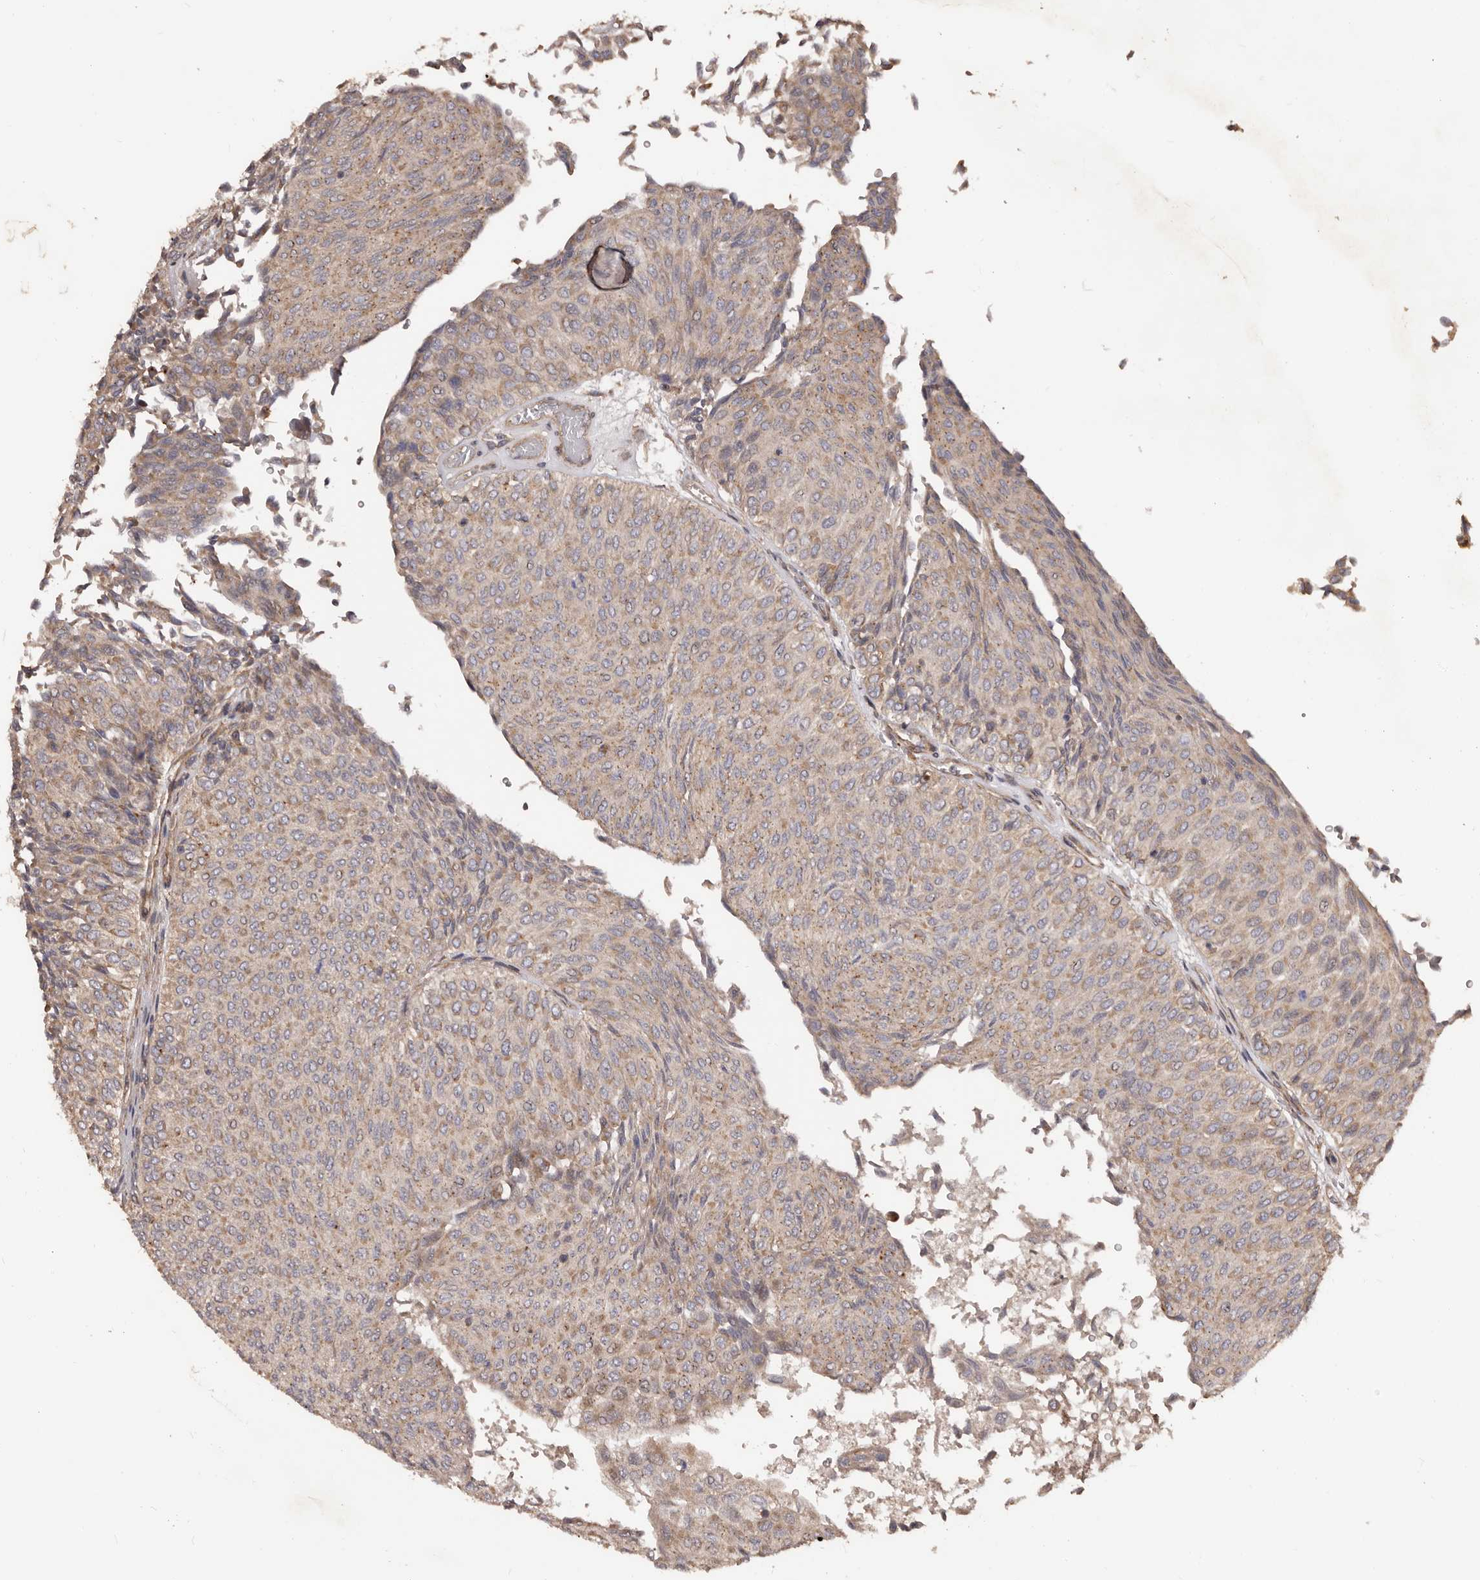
{"staining": {"intensity": "weak", "quantity": ">75%", "location": "cytoplasmic/membranous"}, "tissue": "urothelial cancer", "cell_type": "Tumor cells", "image_type": "cancer", "snomed": [{"axis": "morphology", "description": "Urothelial carcinoma, Low grade"}, {"axis": "topography", "description": "Urinary bladder"}], "caption": "About >75% of tumor cells in urothelial cancer reveal weak cytoplasmic/membranous protein positivity as visualized by brown immunohistochemical staining.", "gene": "GTPBP1", "patient": {"sex": "male", "age": 78}}